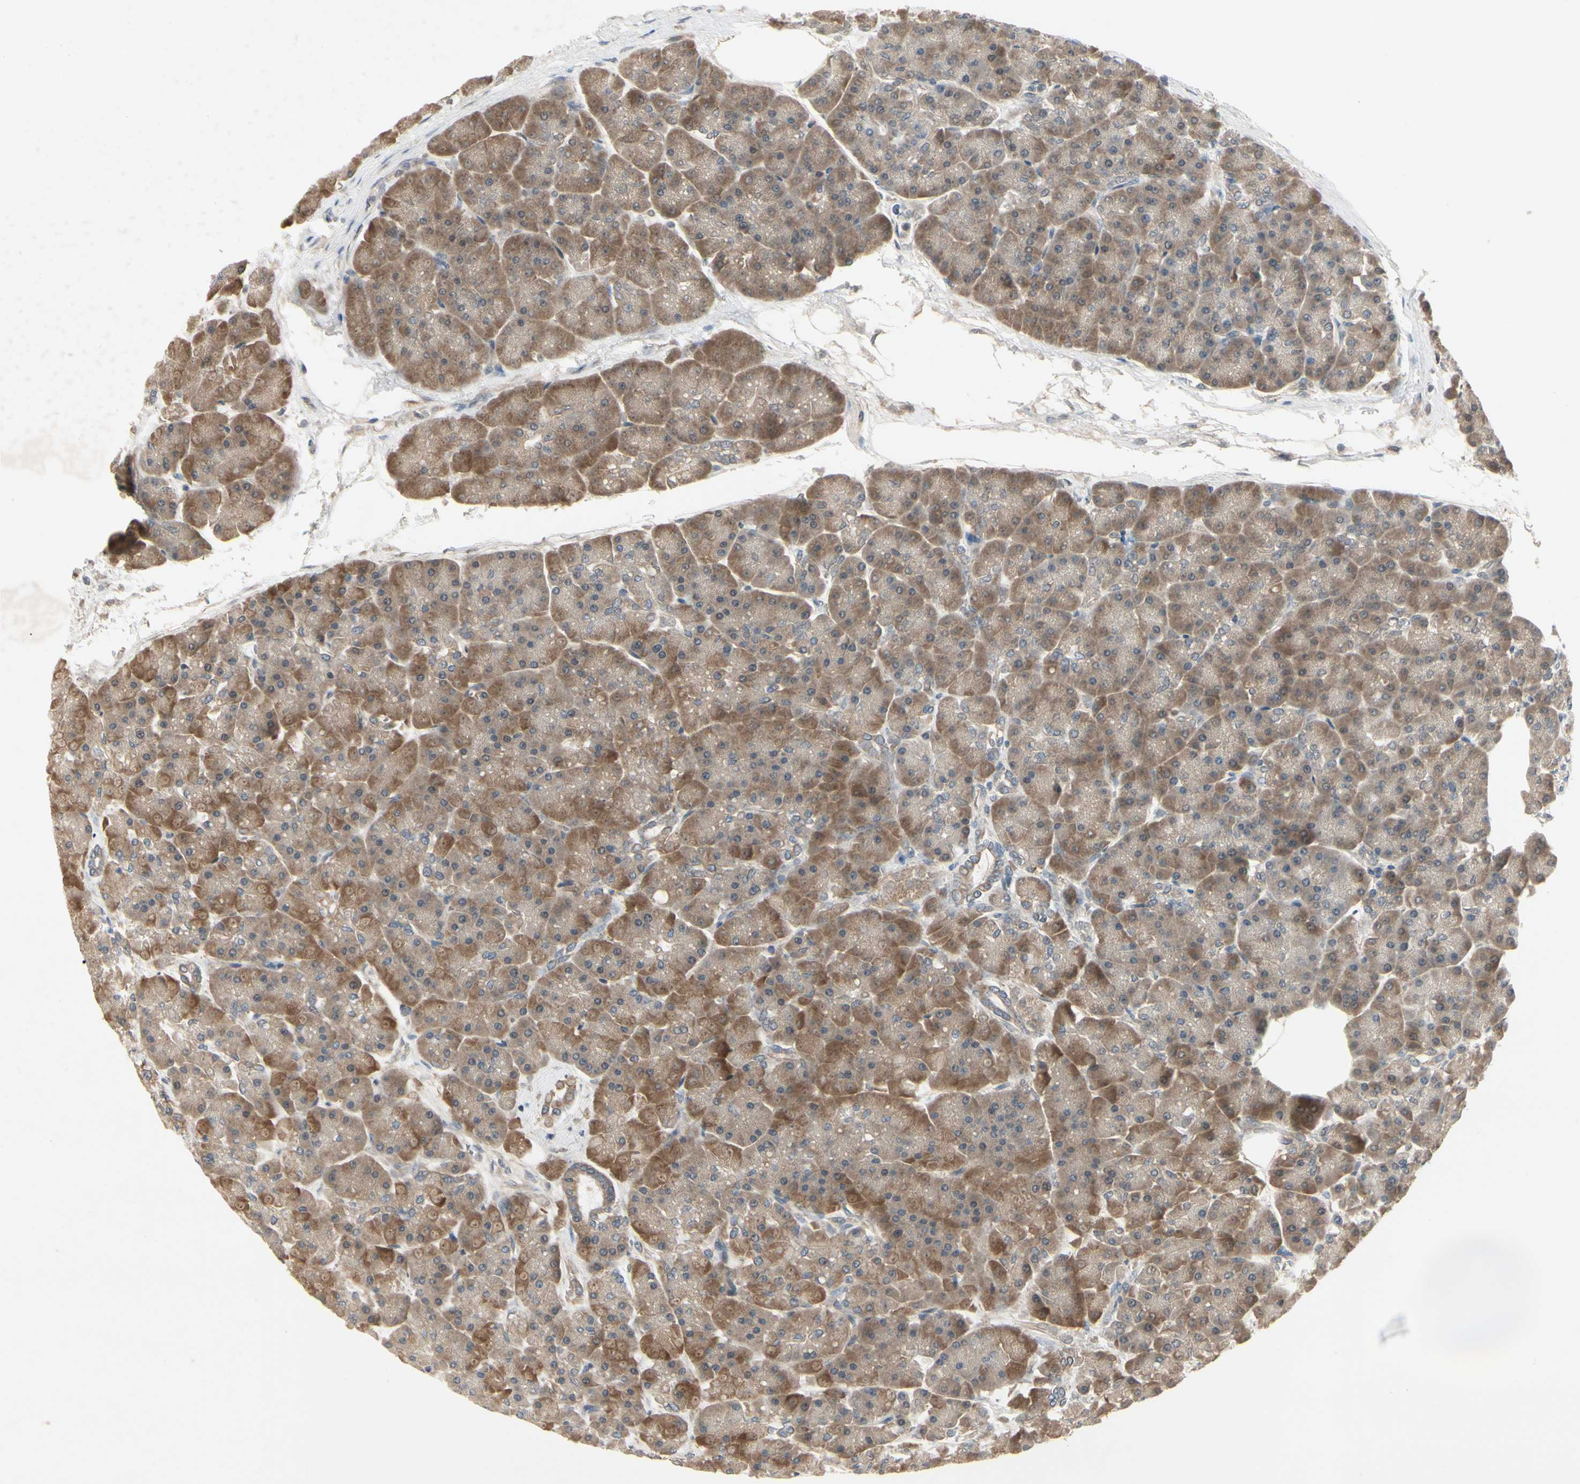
{"staining": {"intensity": "weak", "quantity": ">75%", "location": "cytoplasmic/membranous"}, "tissue": "pancreas", "cell_type": "Exocrine glandular cells", "image_type": "normal", "snomed": [{"axis": "morphology", "description": "Normal tissue, NOS"}, {"axis": "topography", "description": "Pancreas"}], "caption": "Weak cytoplasmic/membranous expression for a protein is identified in approximately >75% of exocrine glandular cells of benign pancreas using immunohistochemistry.", "gene": "RNF14", "patient": {"sex": "female", "age": 70}}